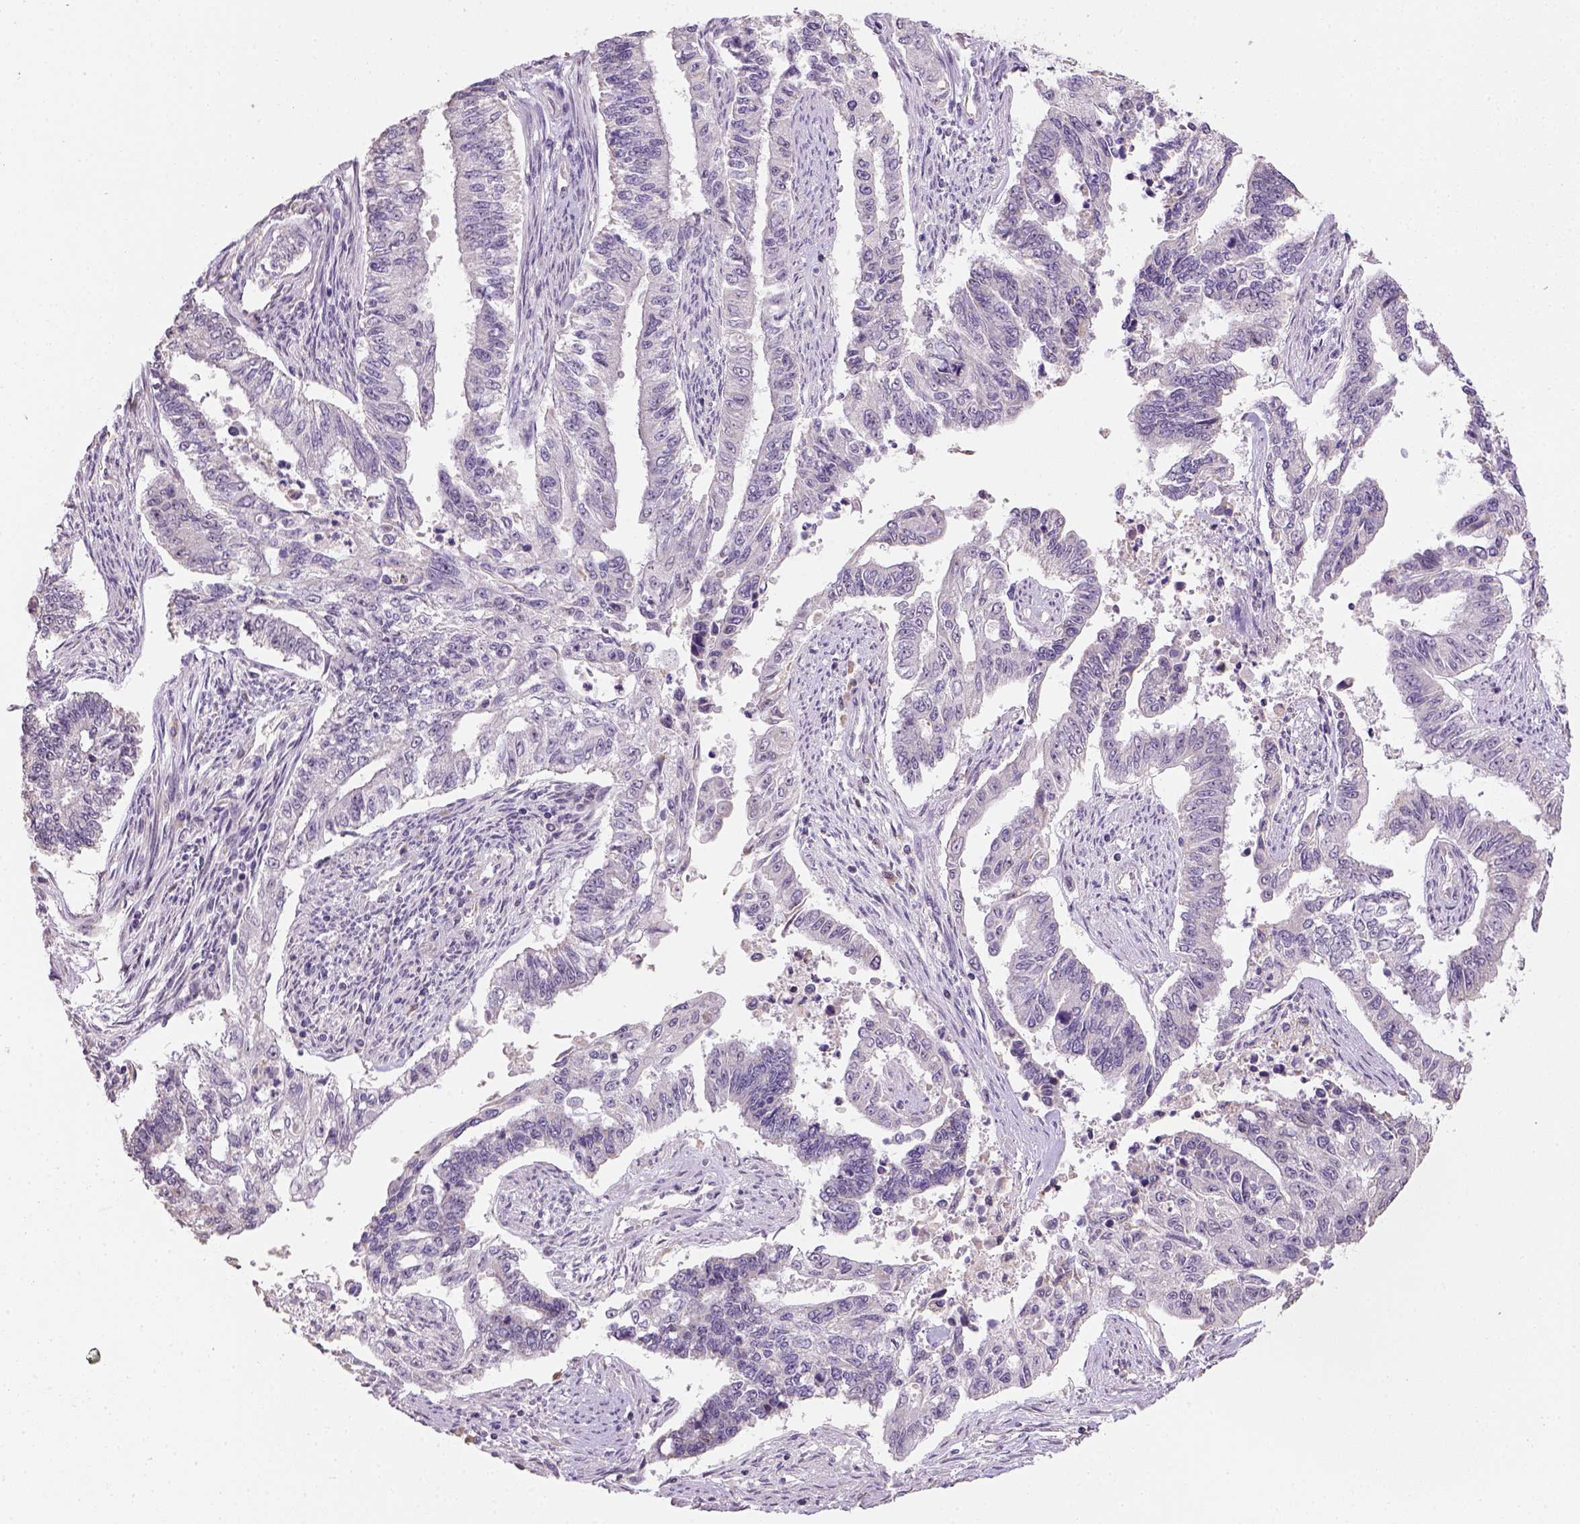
{"staining": {"intensity": "negative", "quantity": "none", "location": "none"}, "tissue": "endometrial cancer", "cell_type": "Tumor cells", "image_type": "cancer", "snomed": [{"axis": "morphology", "description": "Adenocarcinoma, NOS"}, {"axis": "topography", "description": "Uterus"}], "caption": "Immunohistochemistry image of human adenocarcinoma (endometrial) stained for a protein (brown), which exhibits no staining in tumor cells.", "gene": "DDX50", "patient": {"sex": "female", "age": 59}}